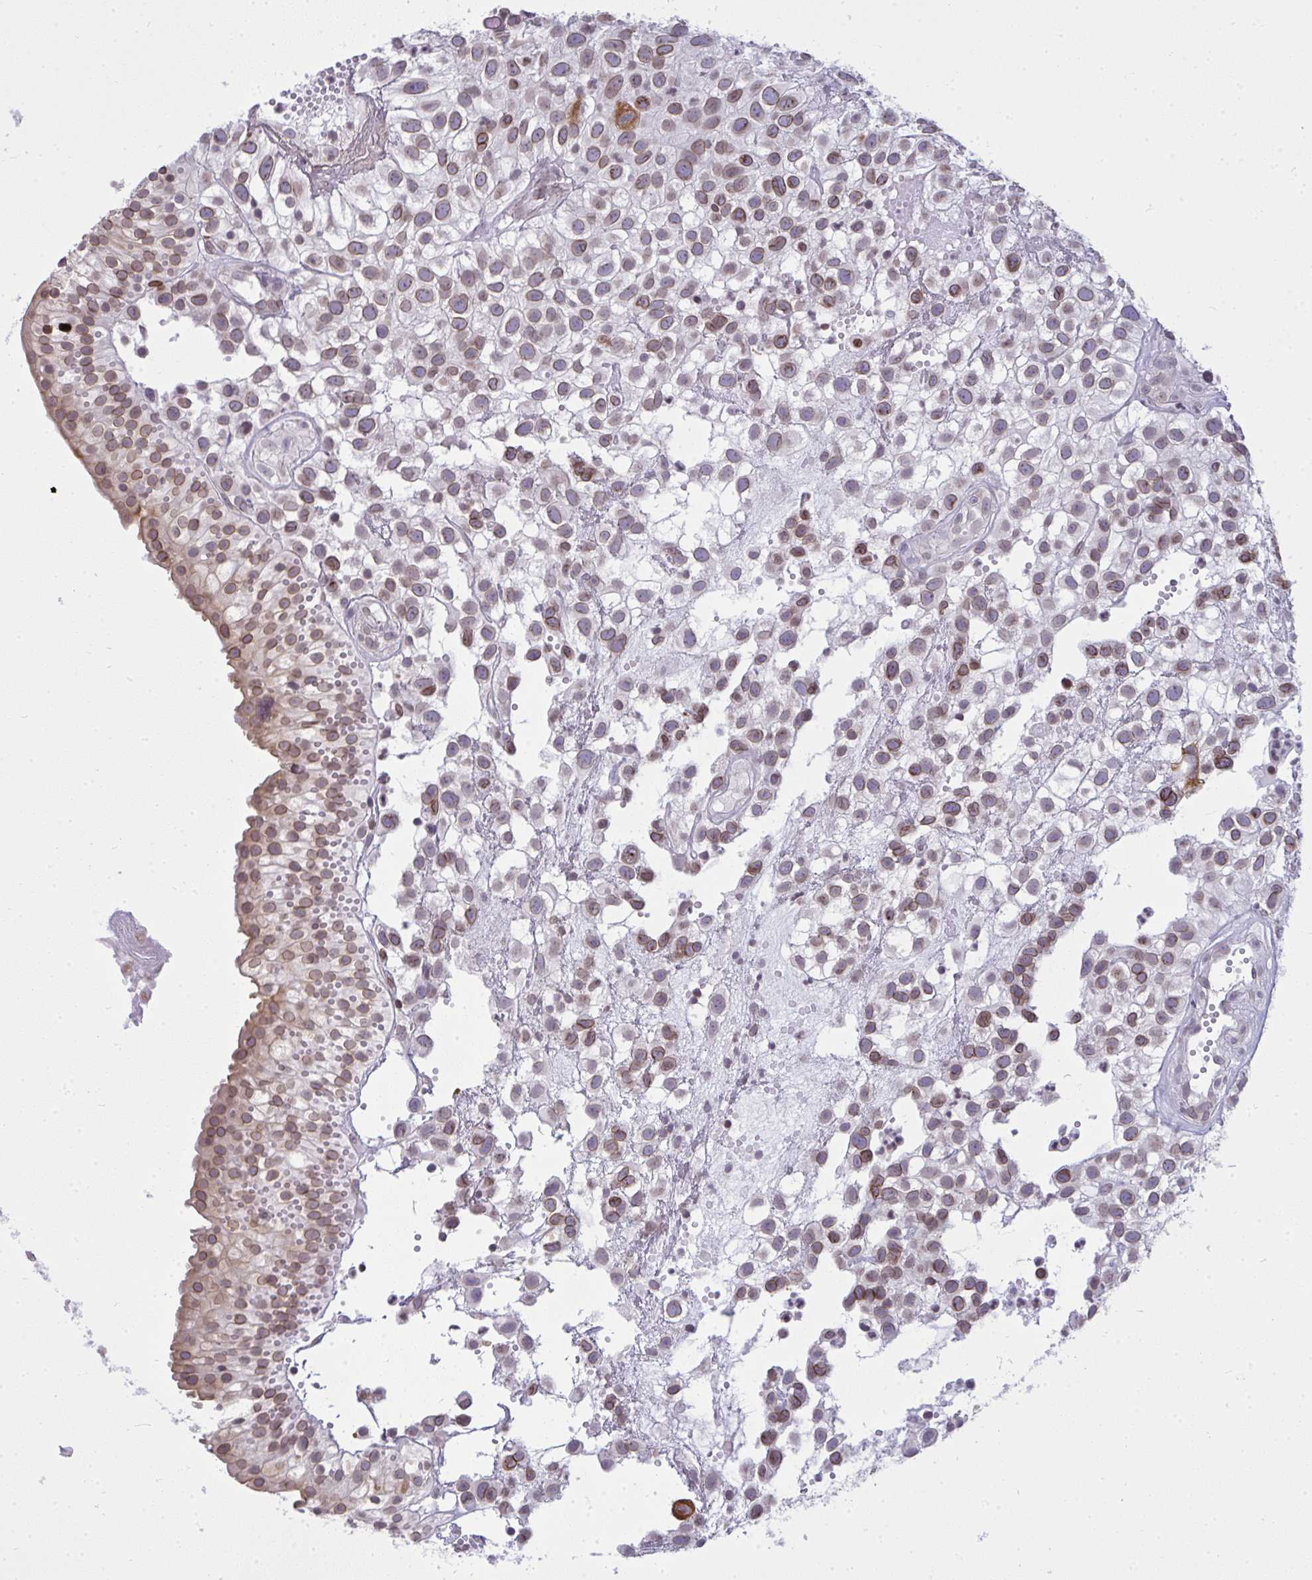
{"staining": {"intensity": "moderate", "quantity": "25%-75%", "location": "cytoplasmic/membranous,nuclear"}, "tissue": "urothelial cancer", "cell_type": "Tumor cells", "image_type": "cancer", "snomed": [{"axis": "morphology", "description": "Urothelial carcinoma, High grade"}, {"axis": "topography", "description": "Urinary bladder"}], "caption": "Approximately 25%-75% of tumor cells in human urothelial carcinoma (high-grade) show moderate cytoplasmic/membranous and nuclear protein positivity as visualized by brown immunohistochemical staining.", "gene": "LMNB2", "patient": {"sex": "male", "age": 56}}